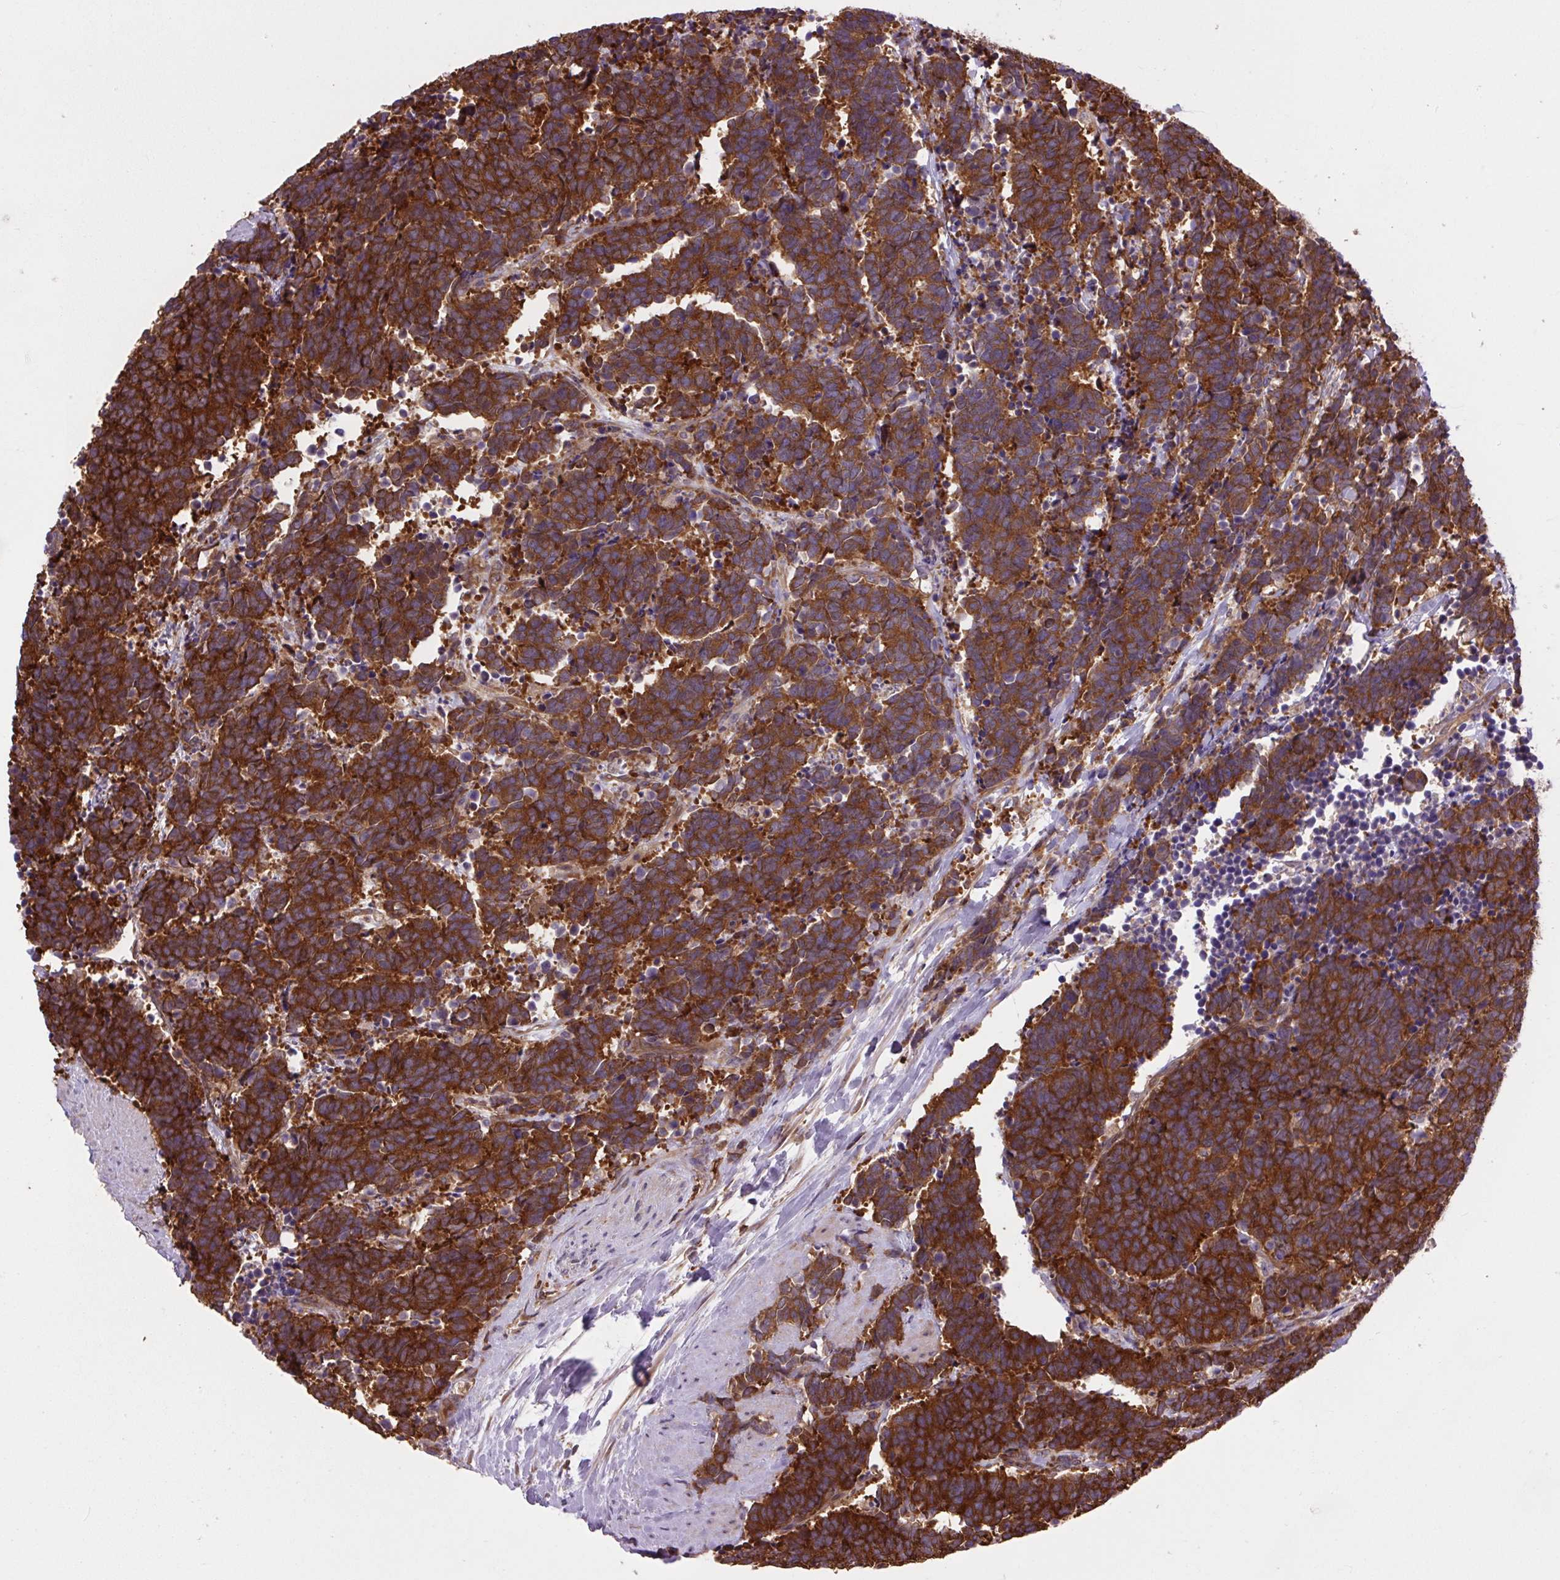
{"staining": {"intensity": "strong", "quantity": ">75%", "location": "cytoplasmic/membranous"}, "tissue": "carcinoid", "cell_type": "Tumor cells", "image_type": "cancer", "snomed": [{"axis": "morphology", "description": "Carcinoma, NOS"}, {"axis": "morphology", "description": "Carcinoid, malignant, NOS"}, {"axis": "topography", "description": "Prostate"}], "caption": "There is high levels of strong cytoplasmic/membranous positivity in tumor cells of carcinoid (malignant), as demonstrated by immunohistochemical staining (brown color).", "gene": "PLCG1", "patient": {"sex": "male", "age": 57}}